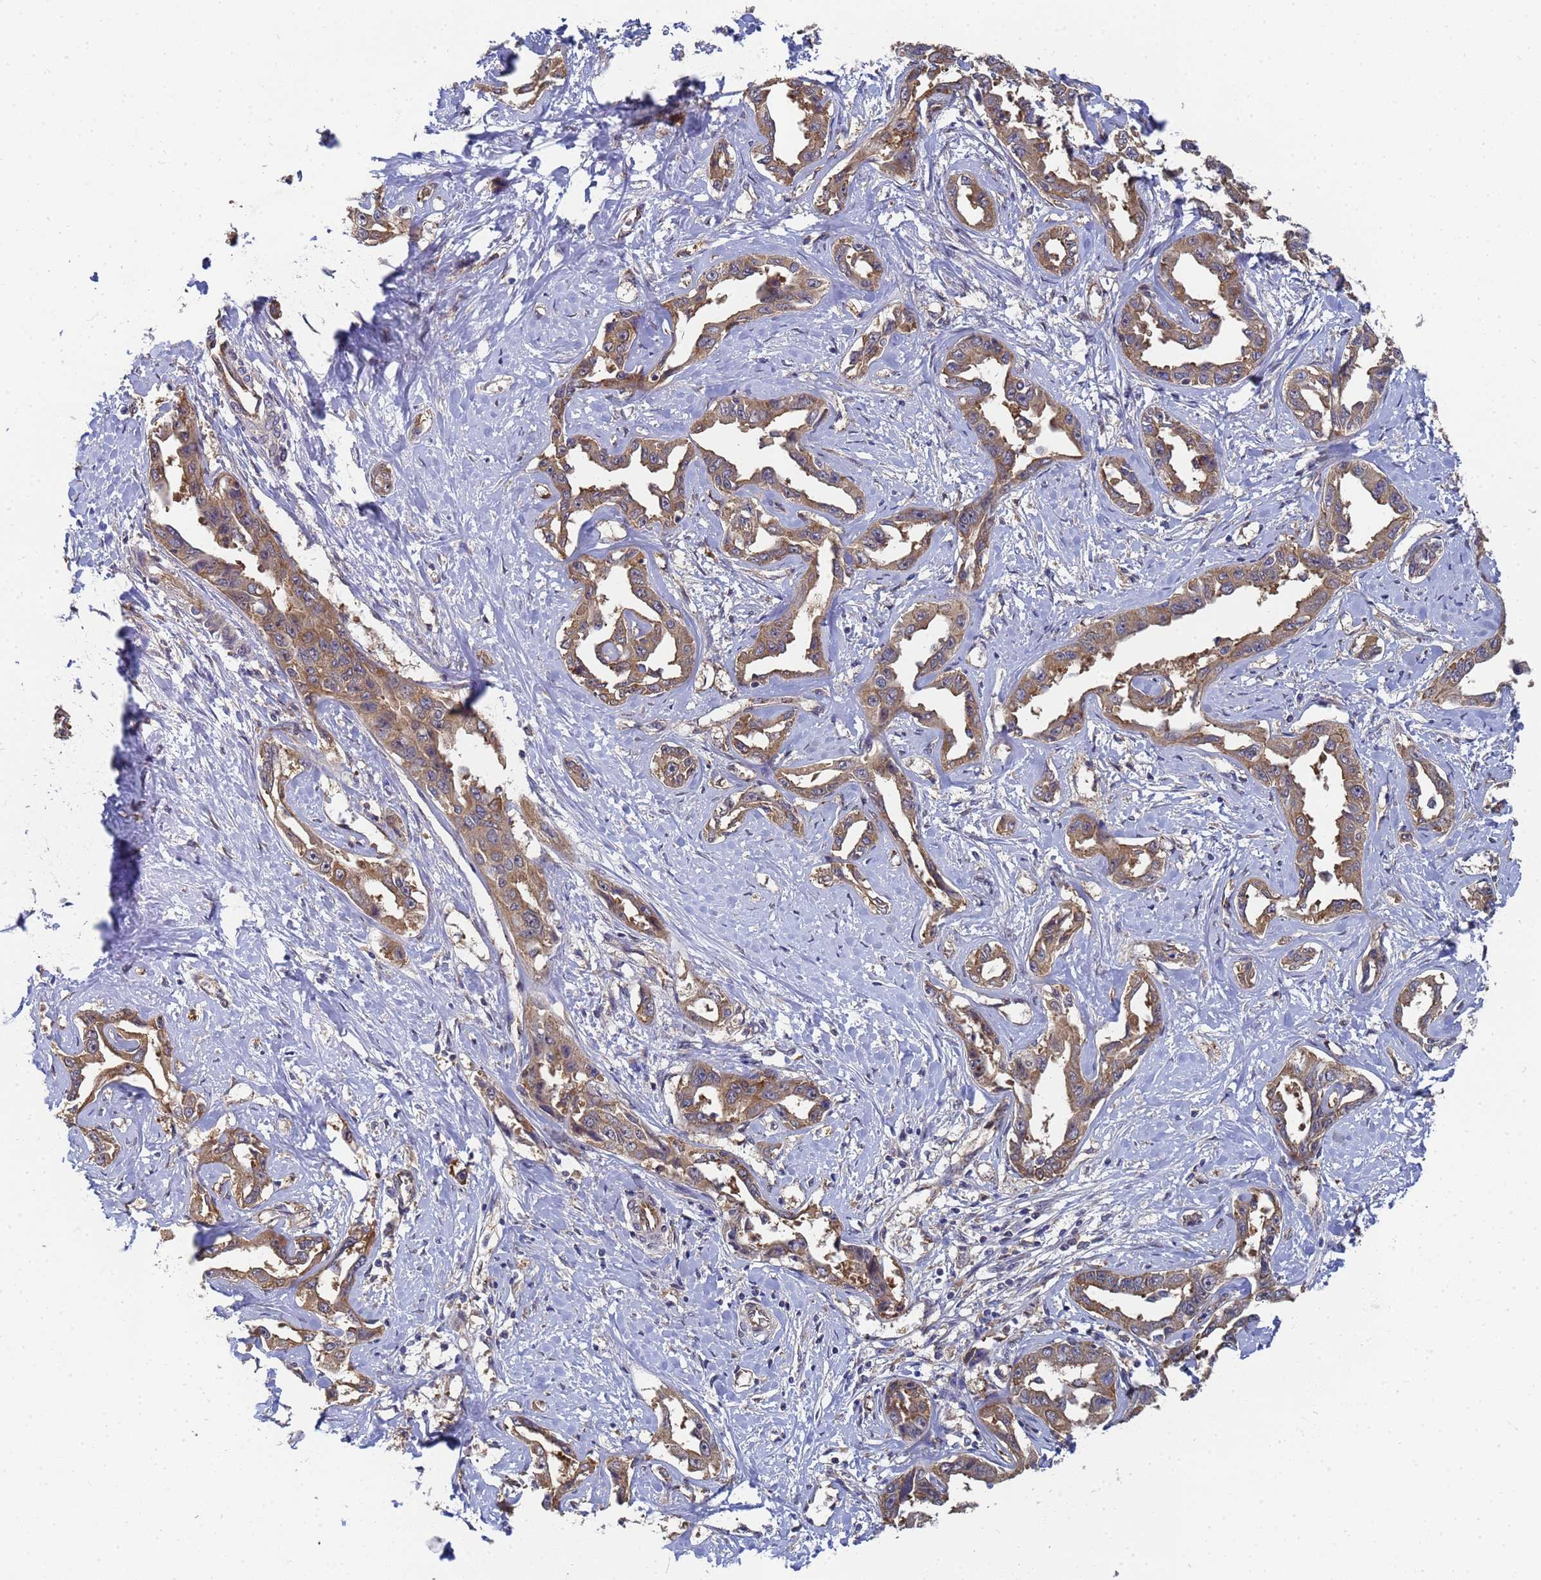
{"staining": {"intensity": "moderate", "quantity": ">75%", "location": "cytoplasmic/membranous"}, "tissue": "liver cancer", "cell_type": "Tumor cells", "image_type": "cancer", "snomed": [{"axis": "morphology", "description": "Cholangiocarcinoma"}, {"axis": "topography", "description": "Liver"}], "caption": "Protein staining of cholangiocarcinoma (liver) tissue exhibits moderate cytoplasmic/membranous positivity in approximately >75% of tumor cells.", "gene": "ALS2CL", "patient": {"sex": "male", "age": 59}}